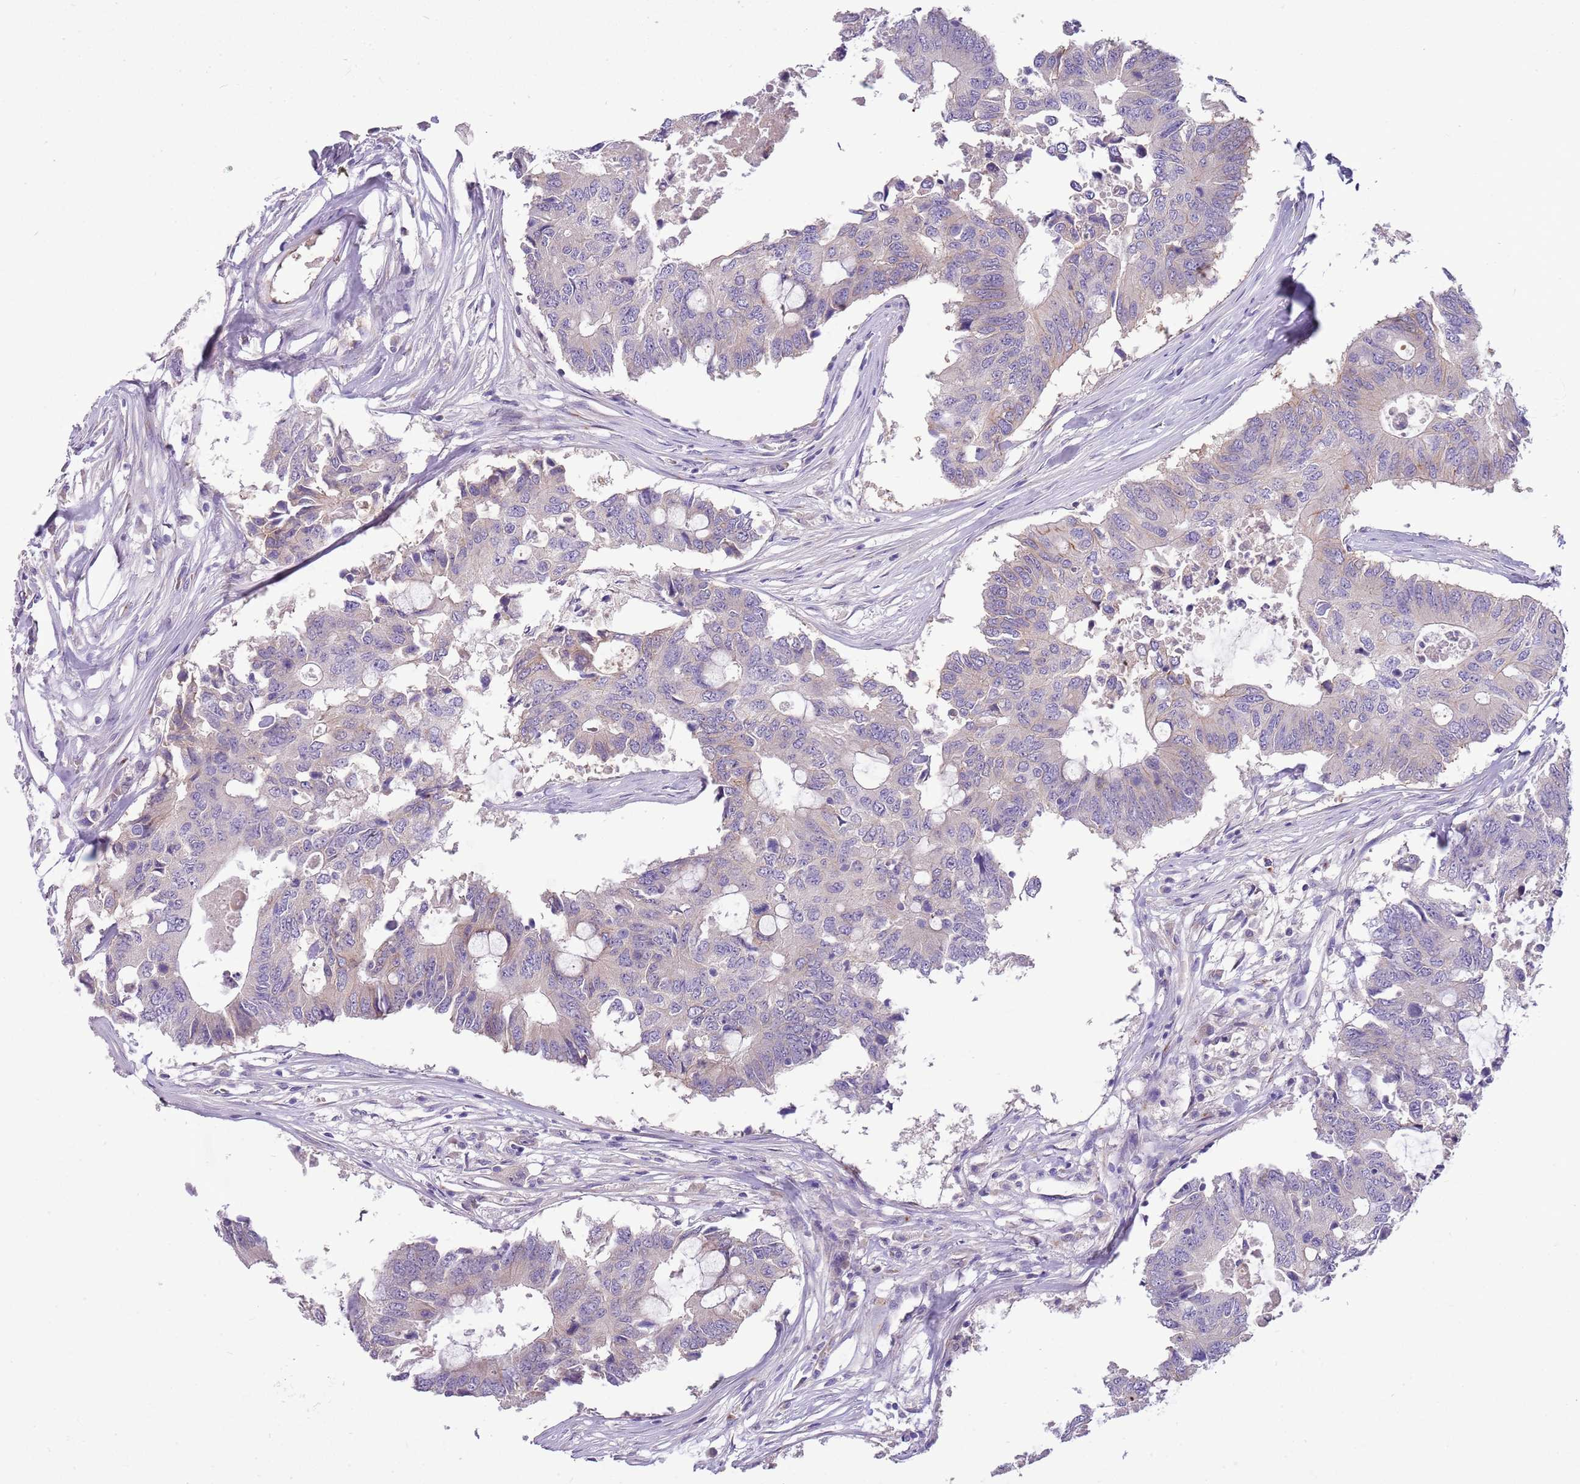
{"staining": {"intensity": "negative", "quantity": "none", "location": "none"}, "tissue": "colorectal cancer", "cell_type": "Tumor cells", "image_type": "cancer", "snomed": [{"axis": "morphology", "description": "Adenocarcinoma, NOS"}, {"axis": "topography", "description": "Colon"}], "caption": "Colorectal cancer (adenocarcinoma) stained for a protein using immunohistochemistry (IHC) shows no staining tumor cells.", "gene": "CFAP73", "patient": {"sex": "male", "age": 71}}